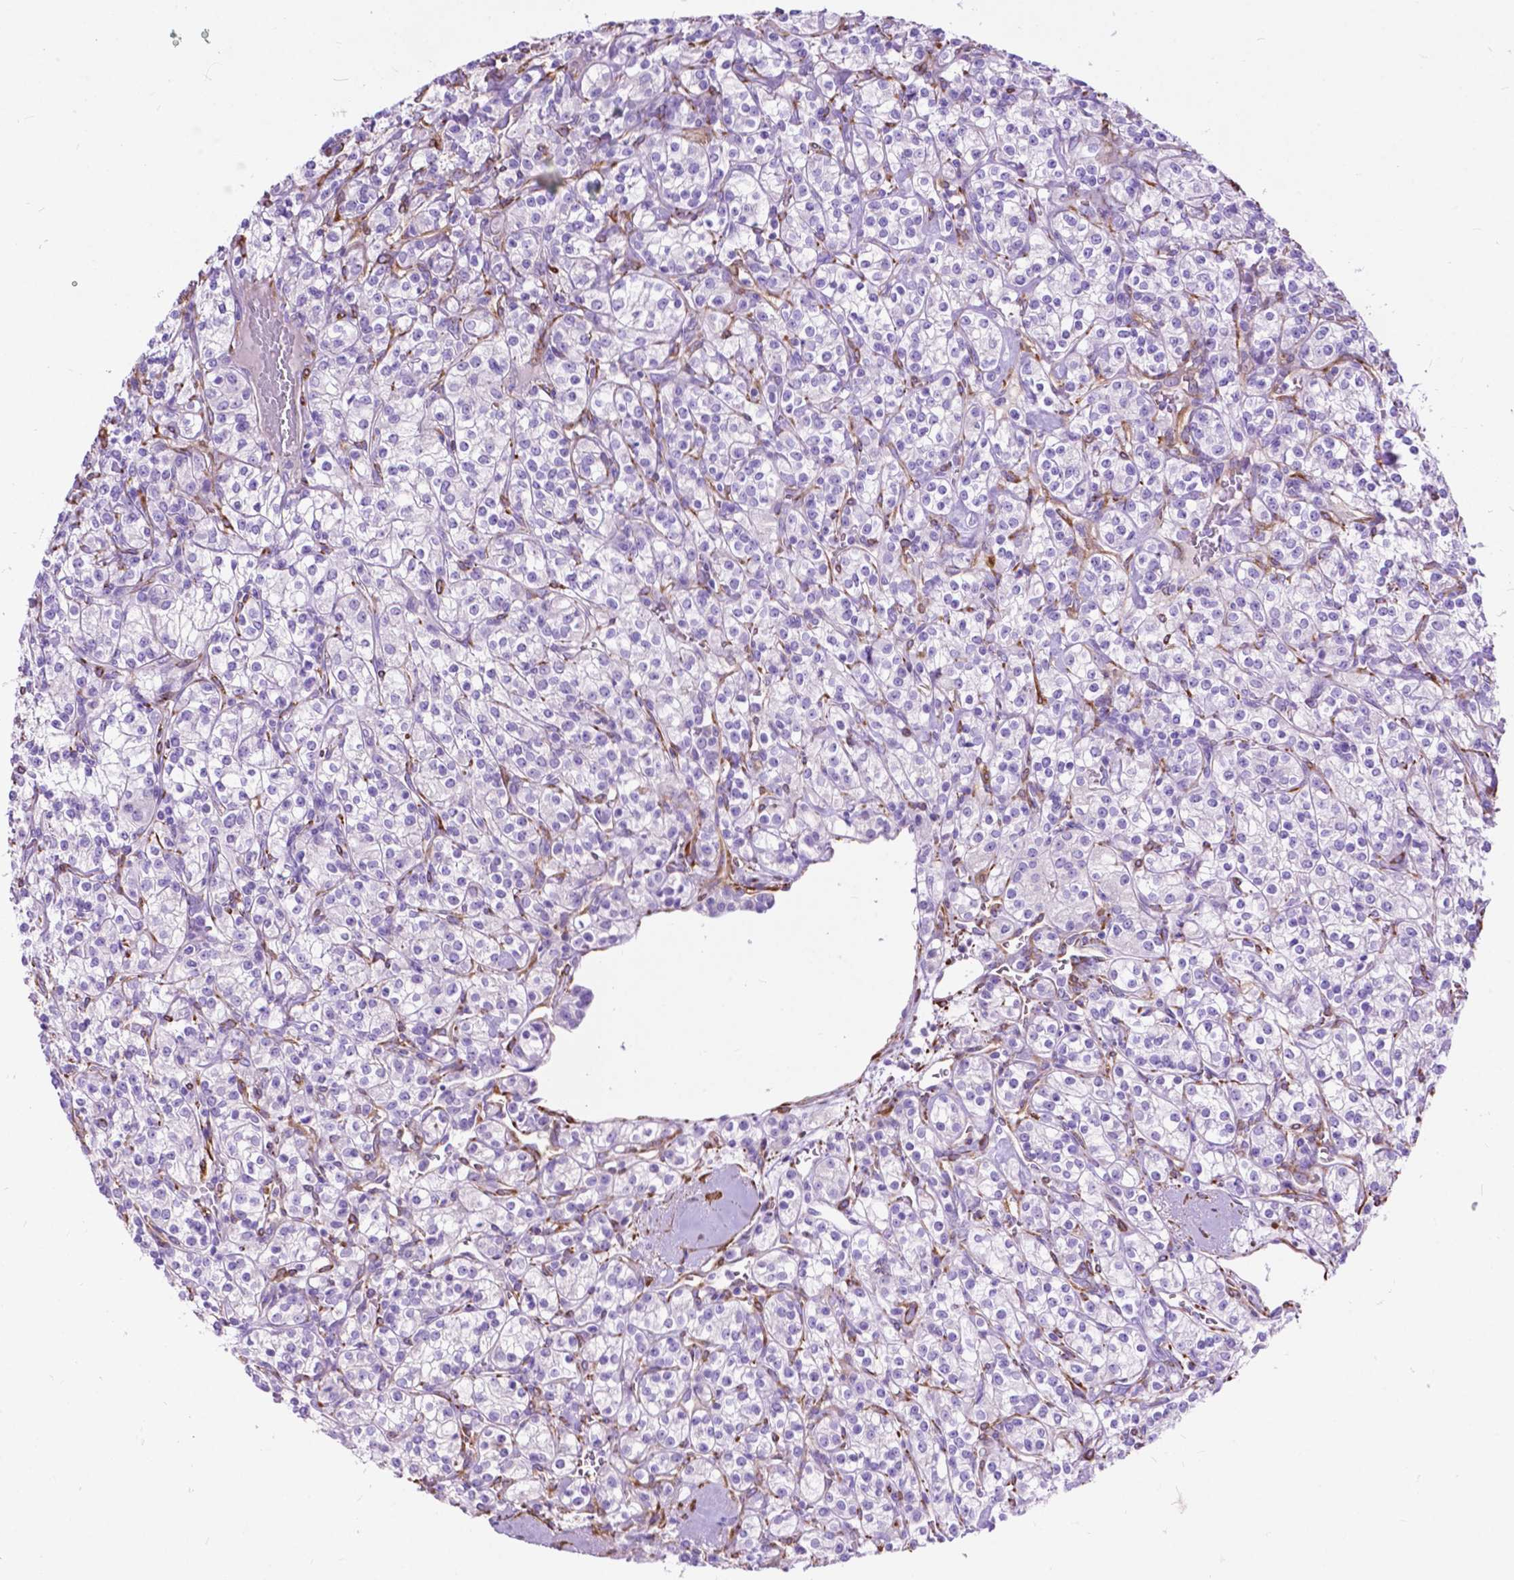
{"staining": {"intensity": "negative", "quantity": "none", "location": "none"}, "tissue": "renal cancer", "cell_type": "Tumor cells", "image_type": "cancer", "snomed": [{"axis": "morphology", "description": "Adenocarcinoma, NOS"}, {"axis": "topography", "description": "Kidney"}], "caption": "DAB immunohistochemical staining of adenocarcinoma (renal) displays no significant positivity in tumor cells. (DAB immunohistochemistry (IHC) visualized using brightfield microscopy, high magnification).", "gene": "PCDHA12", "patient": {"sex": "male", "age": 77}}